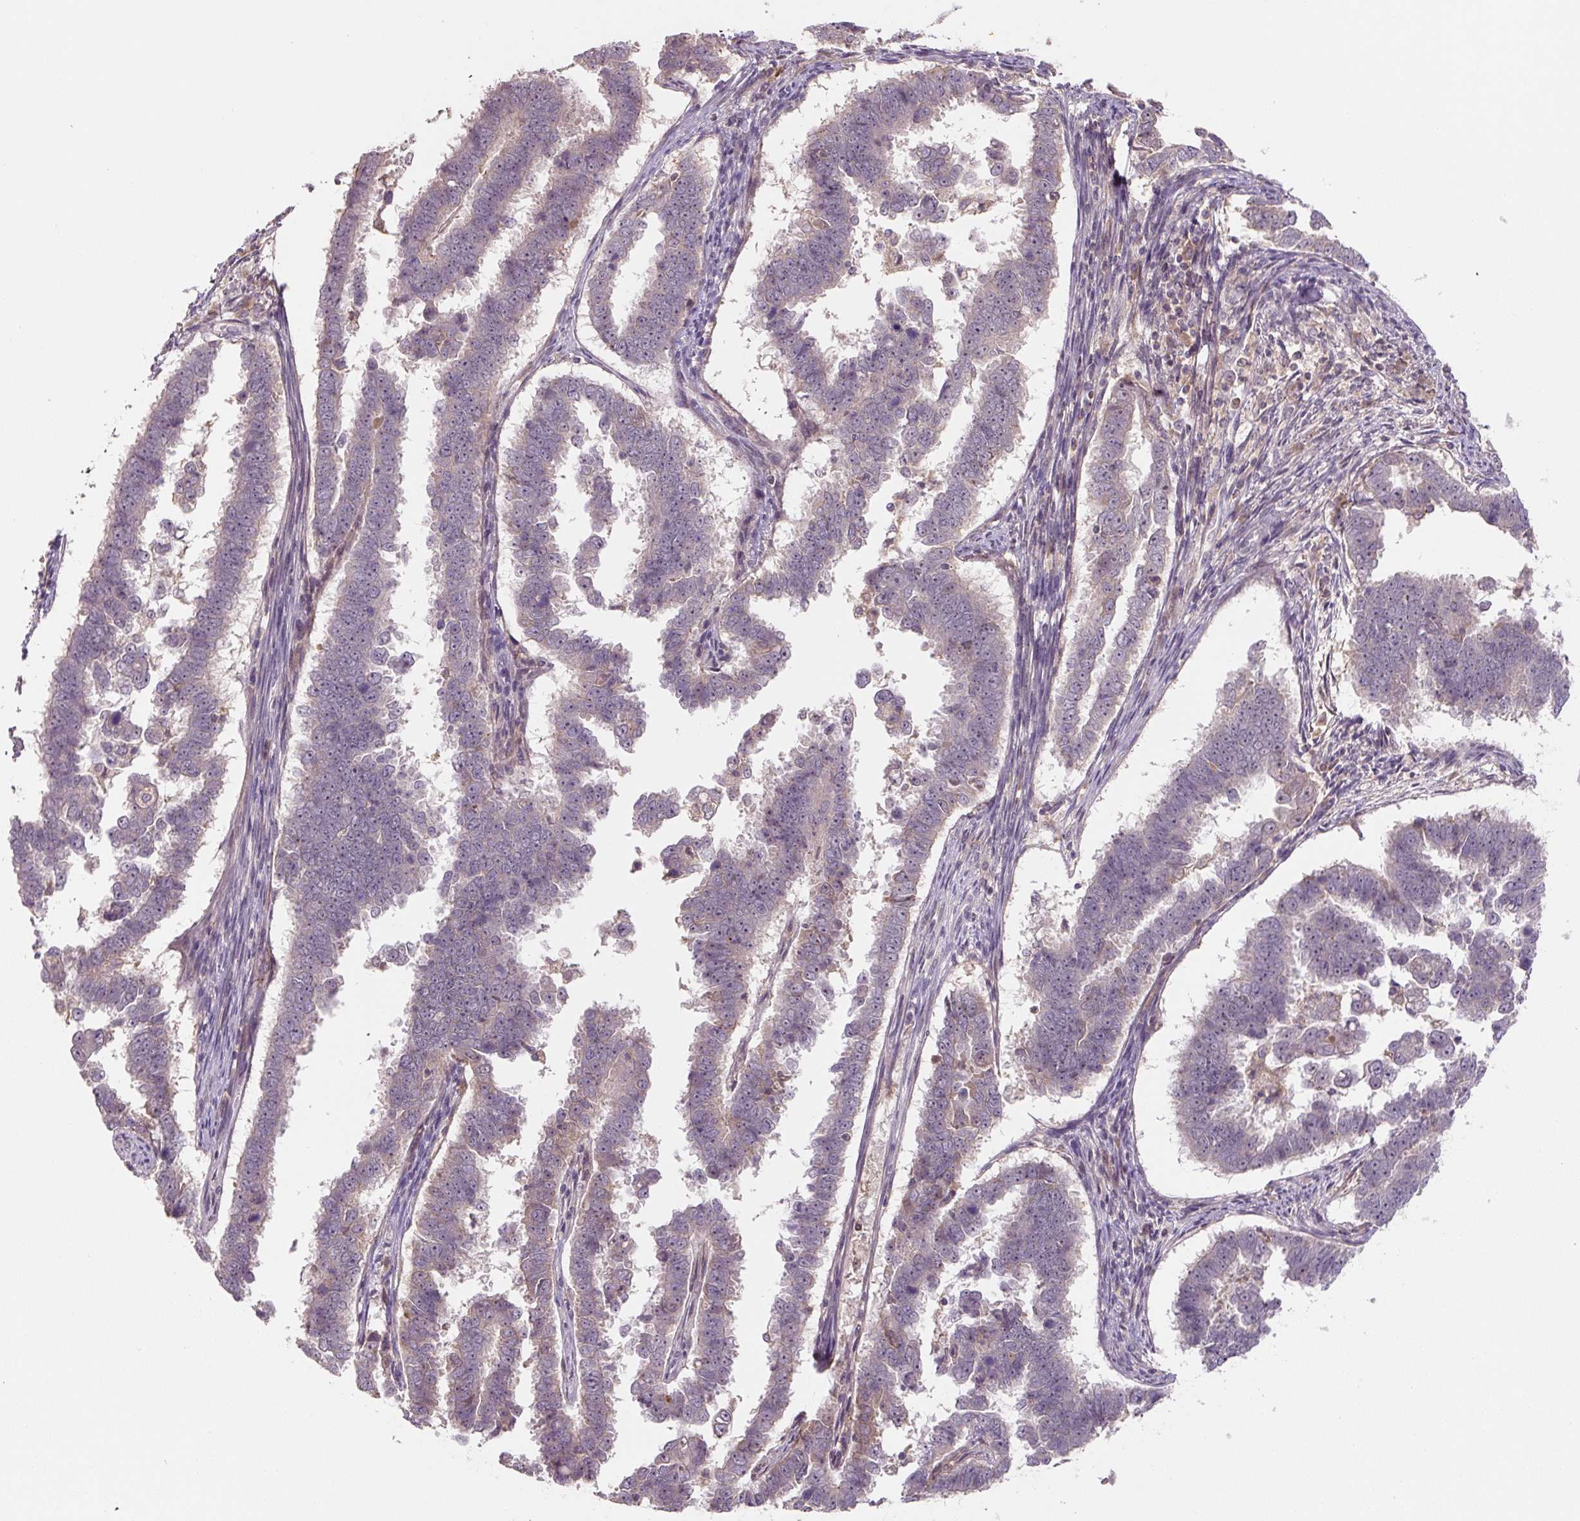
{"staining": {"intensity": "weak", "quantity": "<25%", "location": "cytoplasmic/membranous"}, "tissue": "endometrial cancer", "cell_type": "Tumor cells", "image_type": "cancer", "snomed": [{"axis": "morphology", "description": "Adenocarcinoma, NOS"}, {"axis": "topography", "description": "Endometrium"}], "caption": "There is no significant positivity in tumor cells of endometrial adenocarcinoma.", "gene": "C2orf73", "patient": {"sex": "female", "age": 75}}